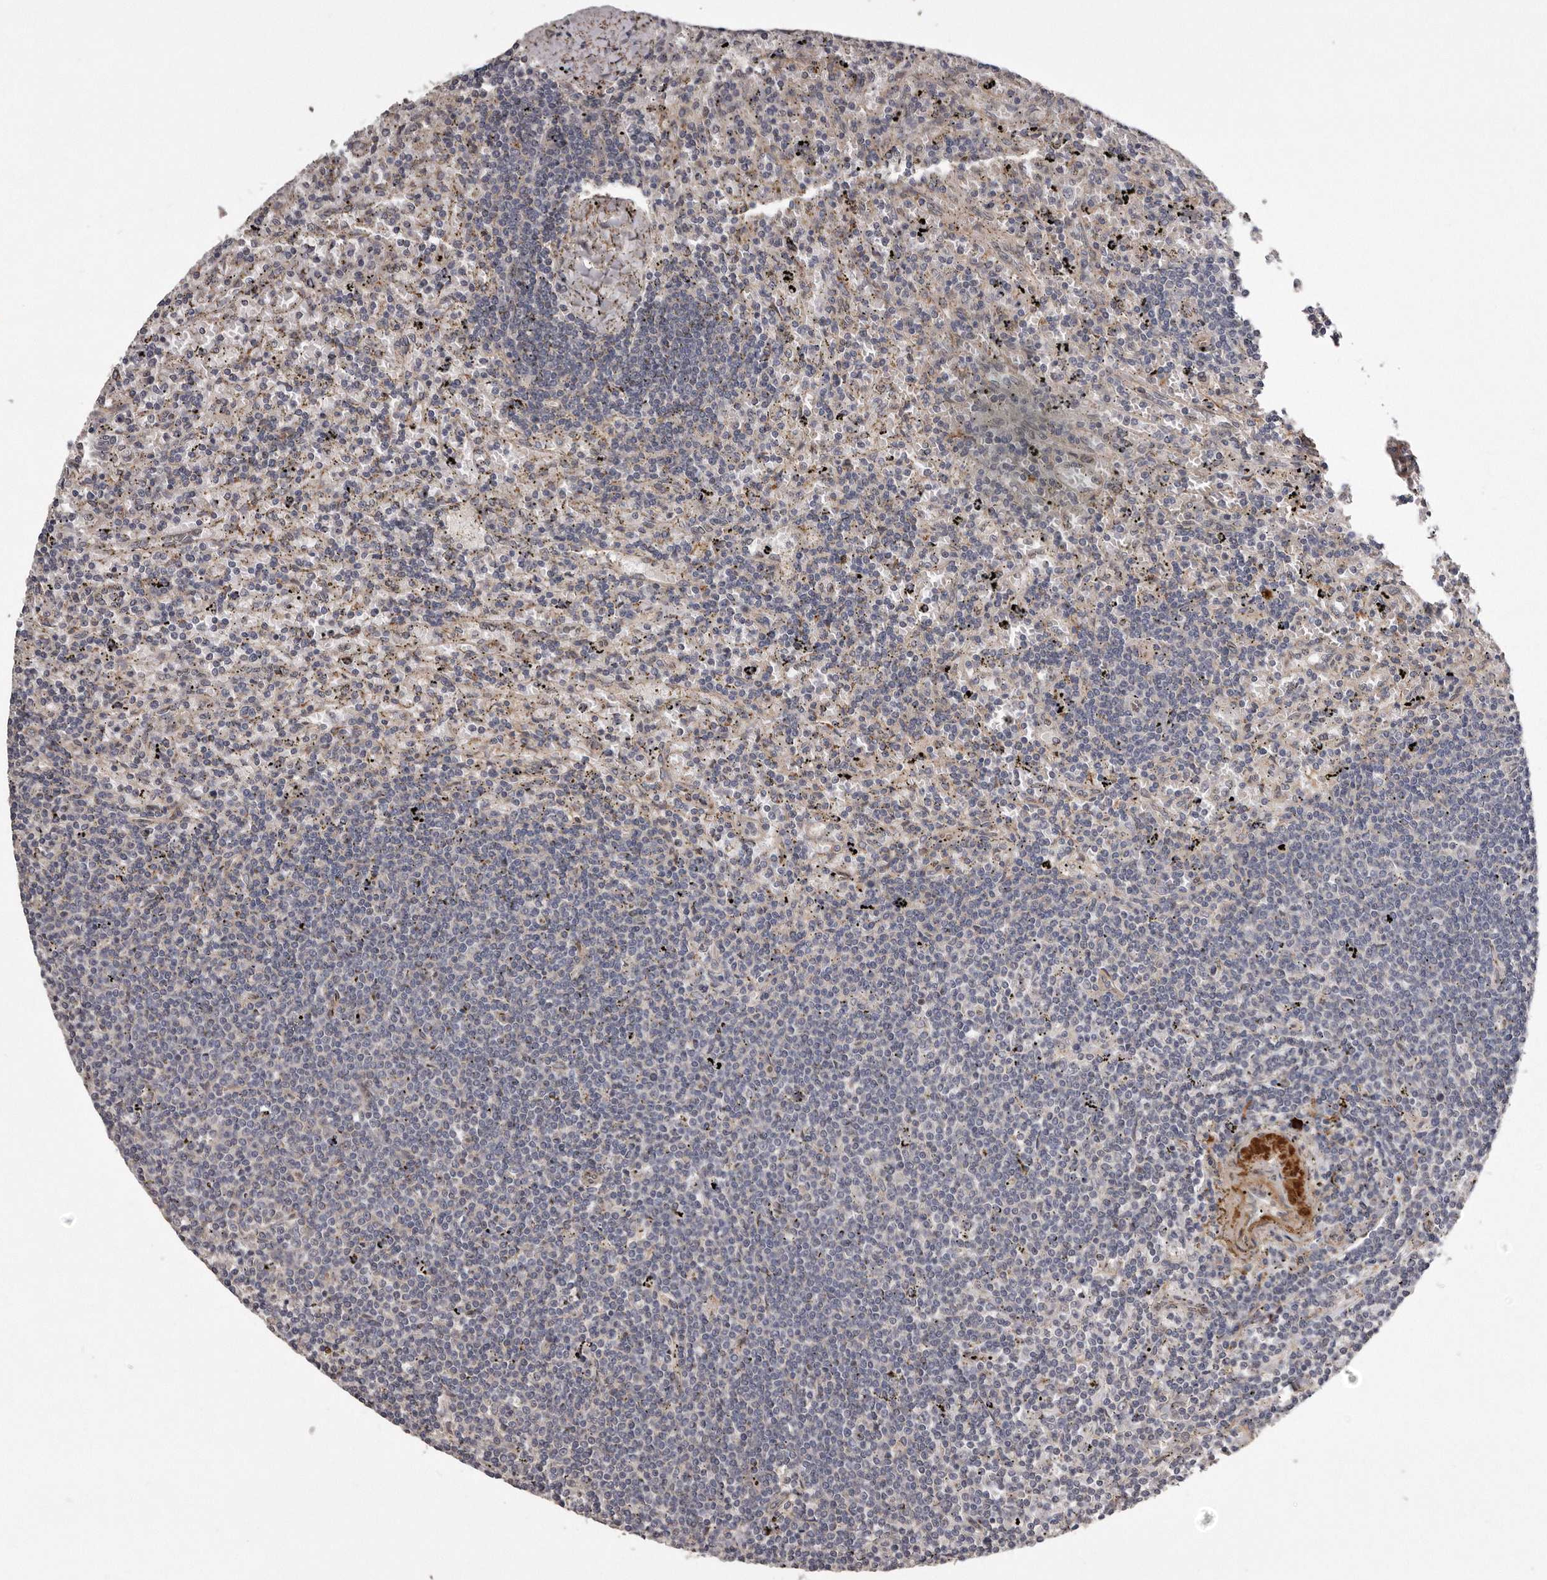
{"staining": {"intensity": "negative", "quantity": "none", "location": "none"}, "tissue": "lymphoma", "cell_type": "Tumor cells", "image_type": "cancer", "snomed": [{"axis": "morphology", "description": "Malignant lymphoma, non-Hodgkin's type, Low grade"}, {"axis": "topography", "description": "Spleen"}], "caption": "Photomicrograph shows no significant protein expression in tumor cells of malignant lymphoma, non-Hodgkin's type (low-grade). (DAB (3,3'-diaminobenzidine) IHC, high magnification).", "gene": "ARMCX1", "patient": {"sex": "male", "age": 76}}